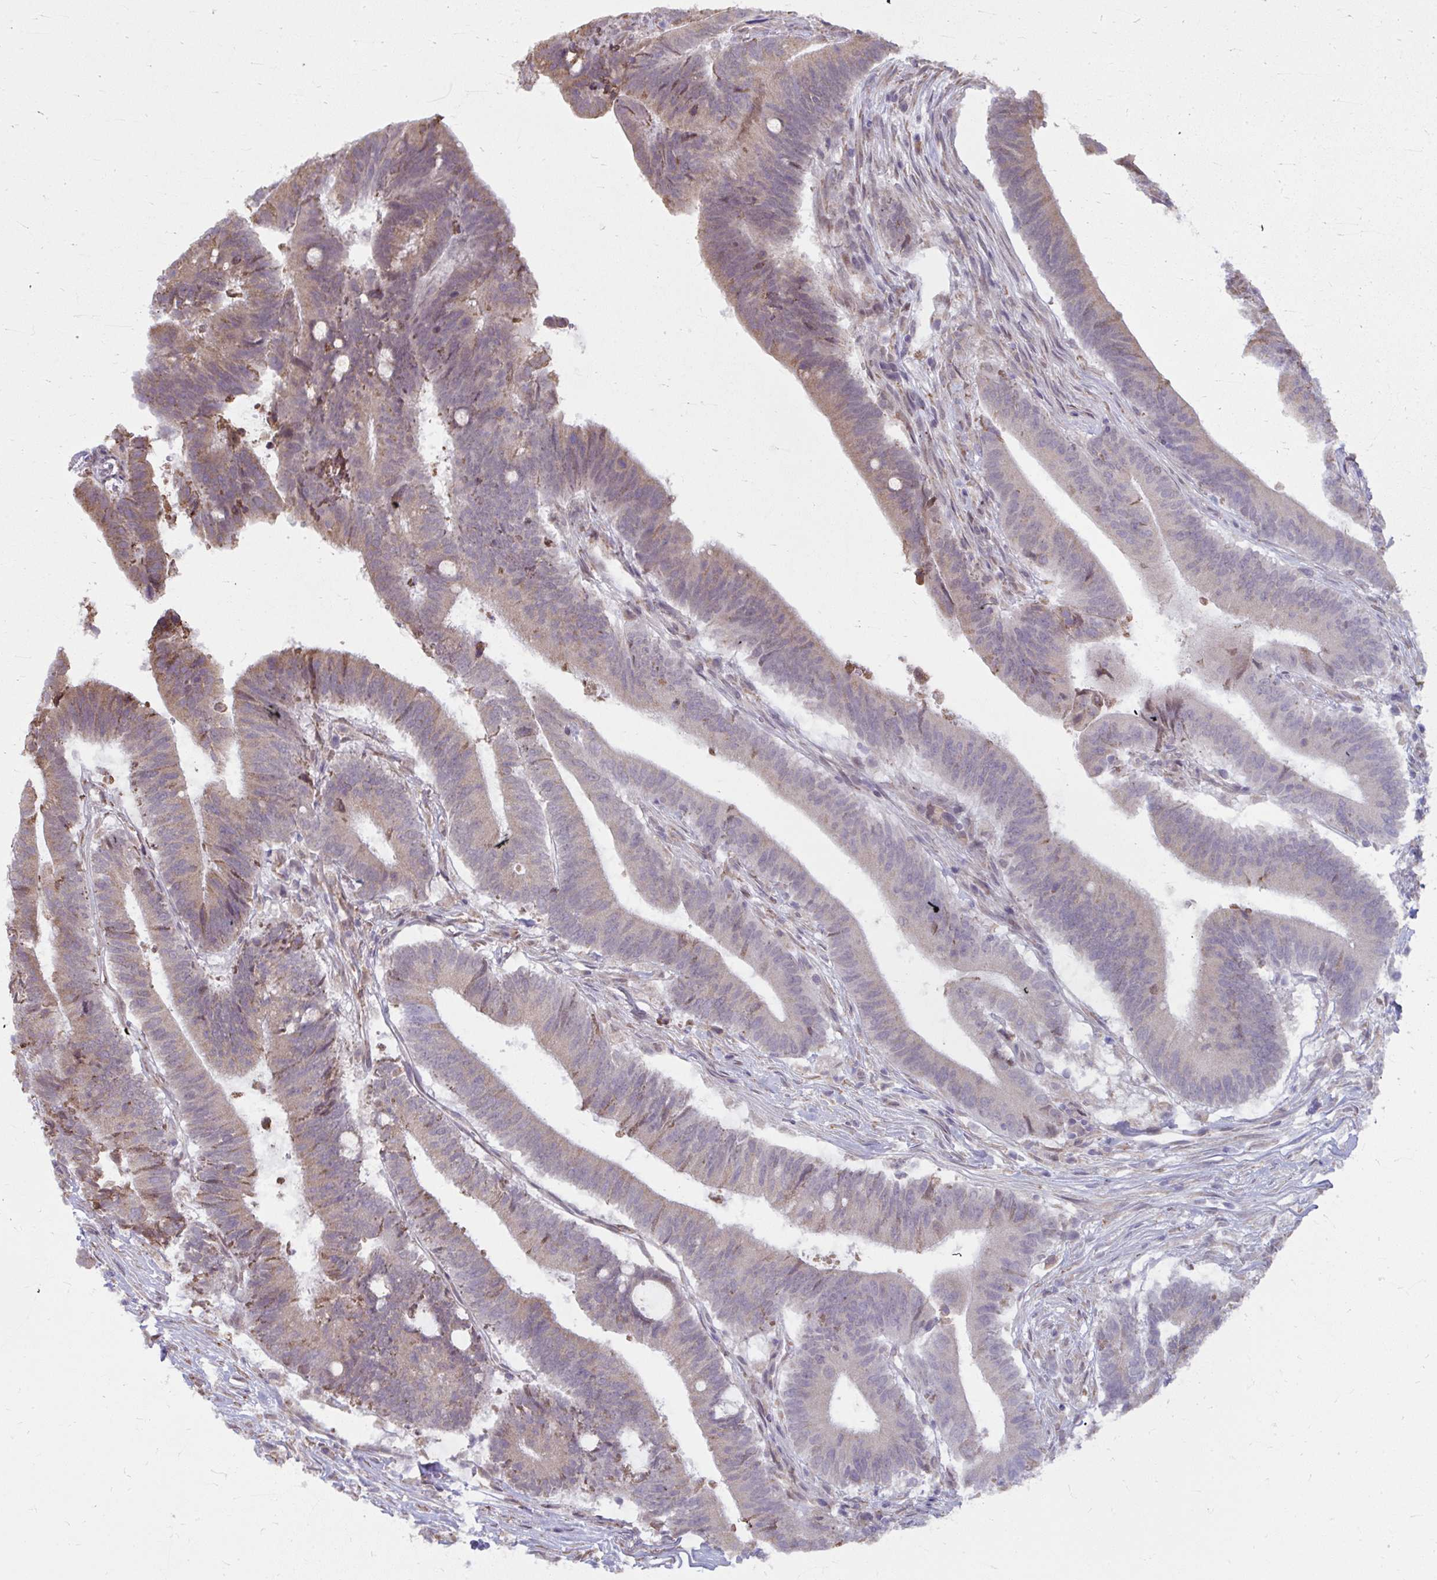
{"staining": {"intensity": "weak", "quantity": "25%-75%", "location": "cytoplasmic/membranous"}, "tissue": "colorectal cancer", "cell_type": "Tumor cells", "image_type": "cancer", "snomed": [{"axis": "morphology", "description": "Adenocarcinoma, NOS"}, {"axis": "topography", "description": "Colon"}], "caption": "Brown immunohistochemical staining in human colorectal cancer (adenocarcinoma) demonstrates weak cytoplasmic/membranous positivity in about 25%-75% of tumor cells.", "gene": "NMNAT1", "patient": {"sex": "female", "age": 43}}